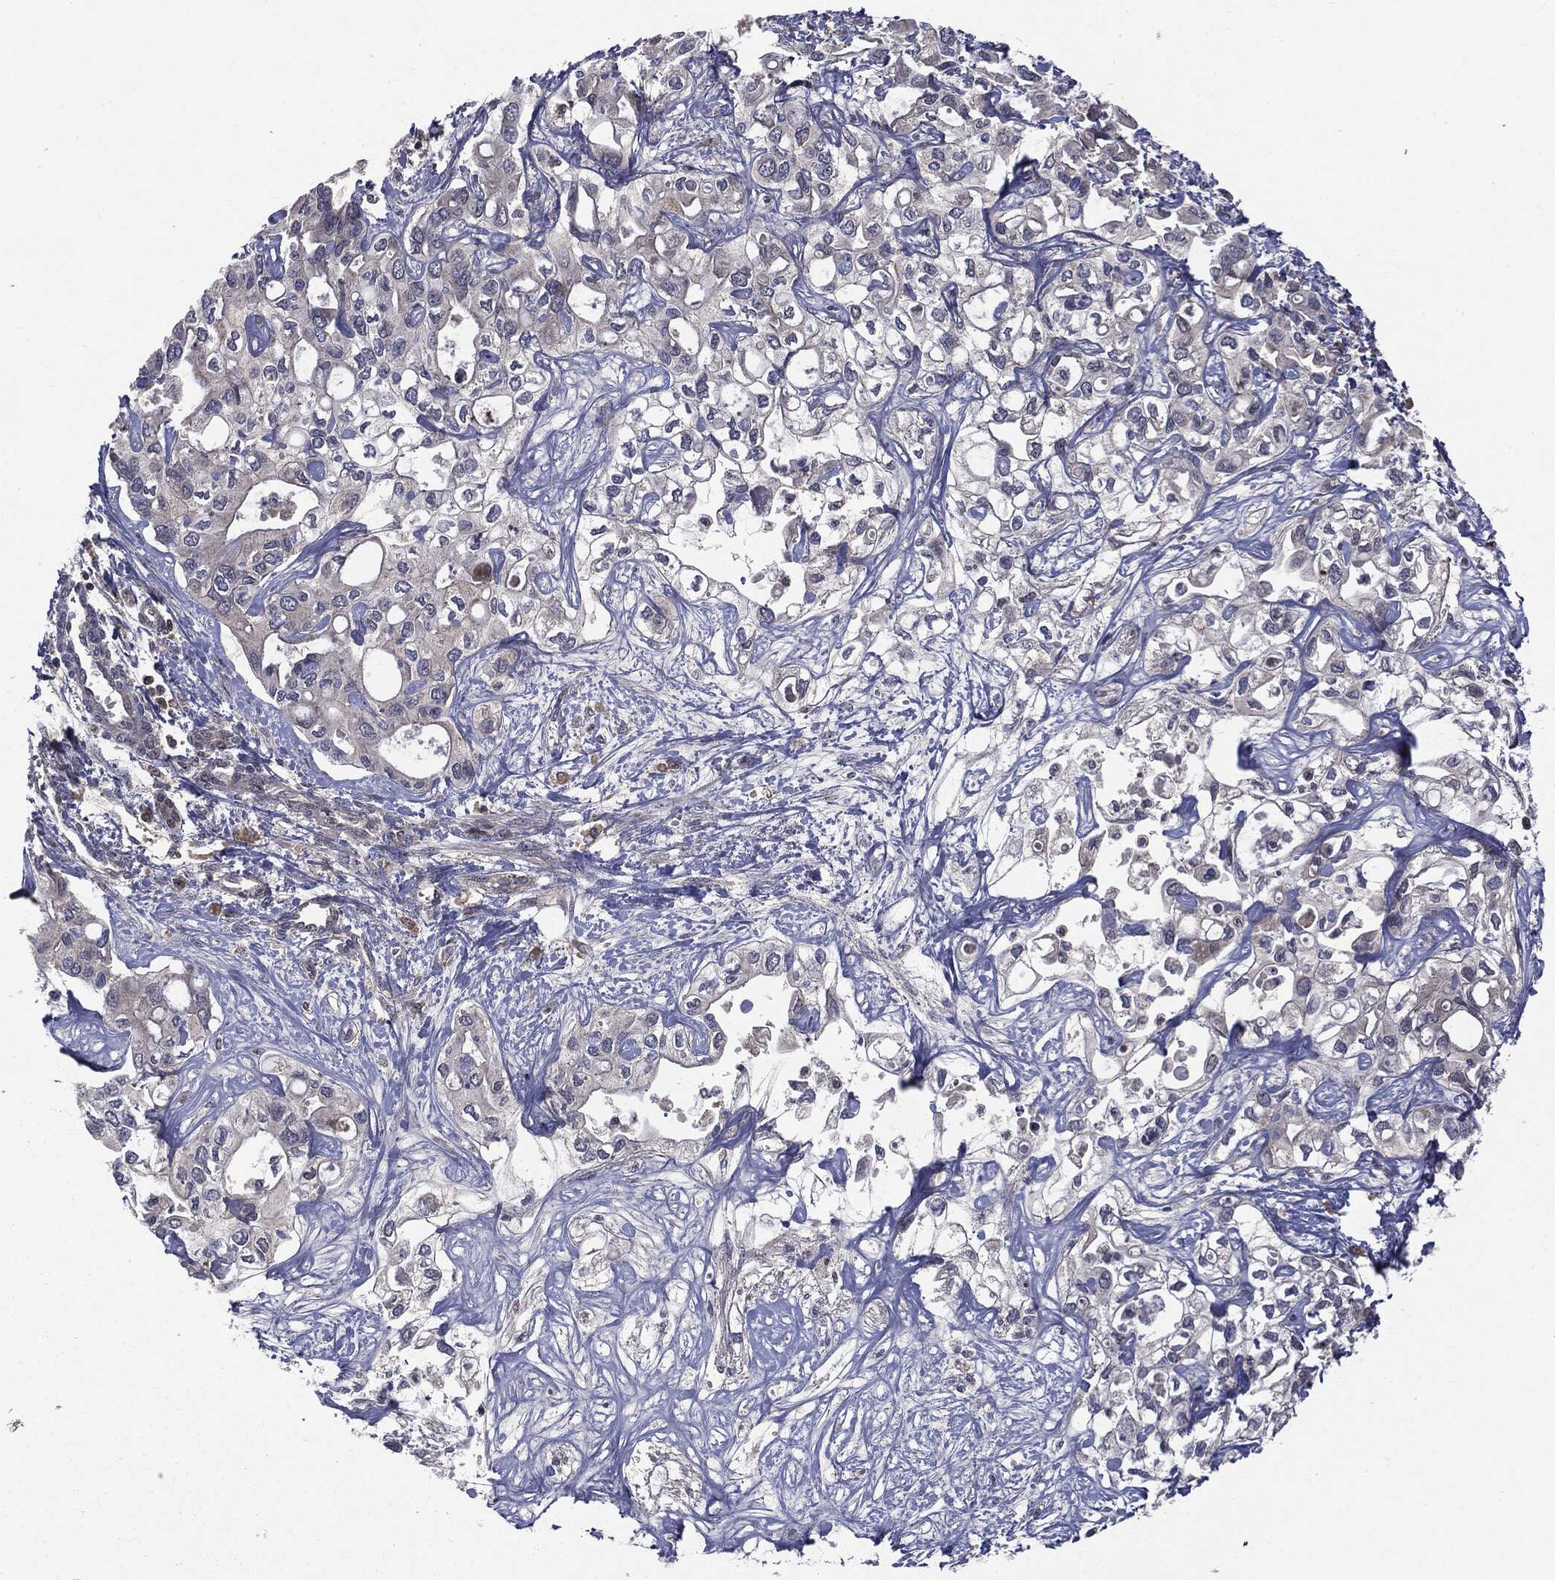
{"staining": {"intensity": "negative", "quantity": "none", "location": "none"}, "tissue": "liver cancer", "cell_type": "Tumor cells", "image_type": "cancer", "snomed": [{"axis": "morphology", "description": "Cholangiocarcinoma"}, {"axis": "topography", "description": "Liver"}], "caption": "Immunohistochemistry (IHC) histopathology image of cholangiocarcinoma (liver) stained for a protein (brown), which exhibits no positivity in tumor cells.", "gene": "PTPA", "patient": {"sex": "female", "age": 64}}